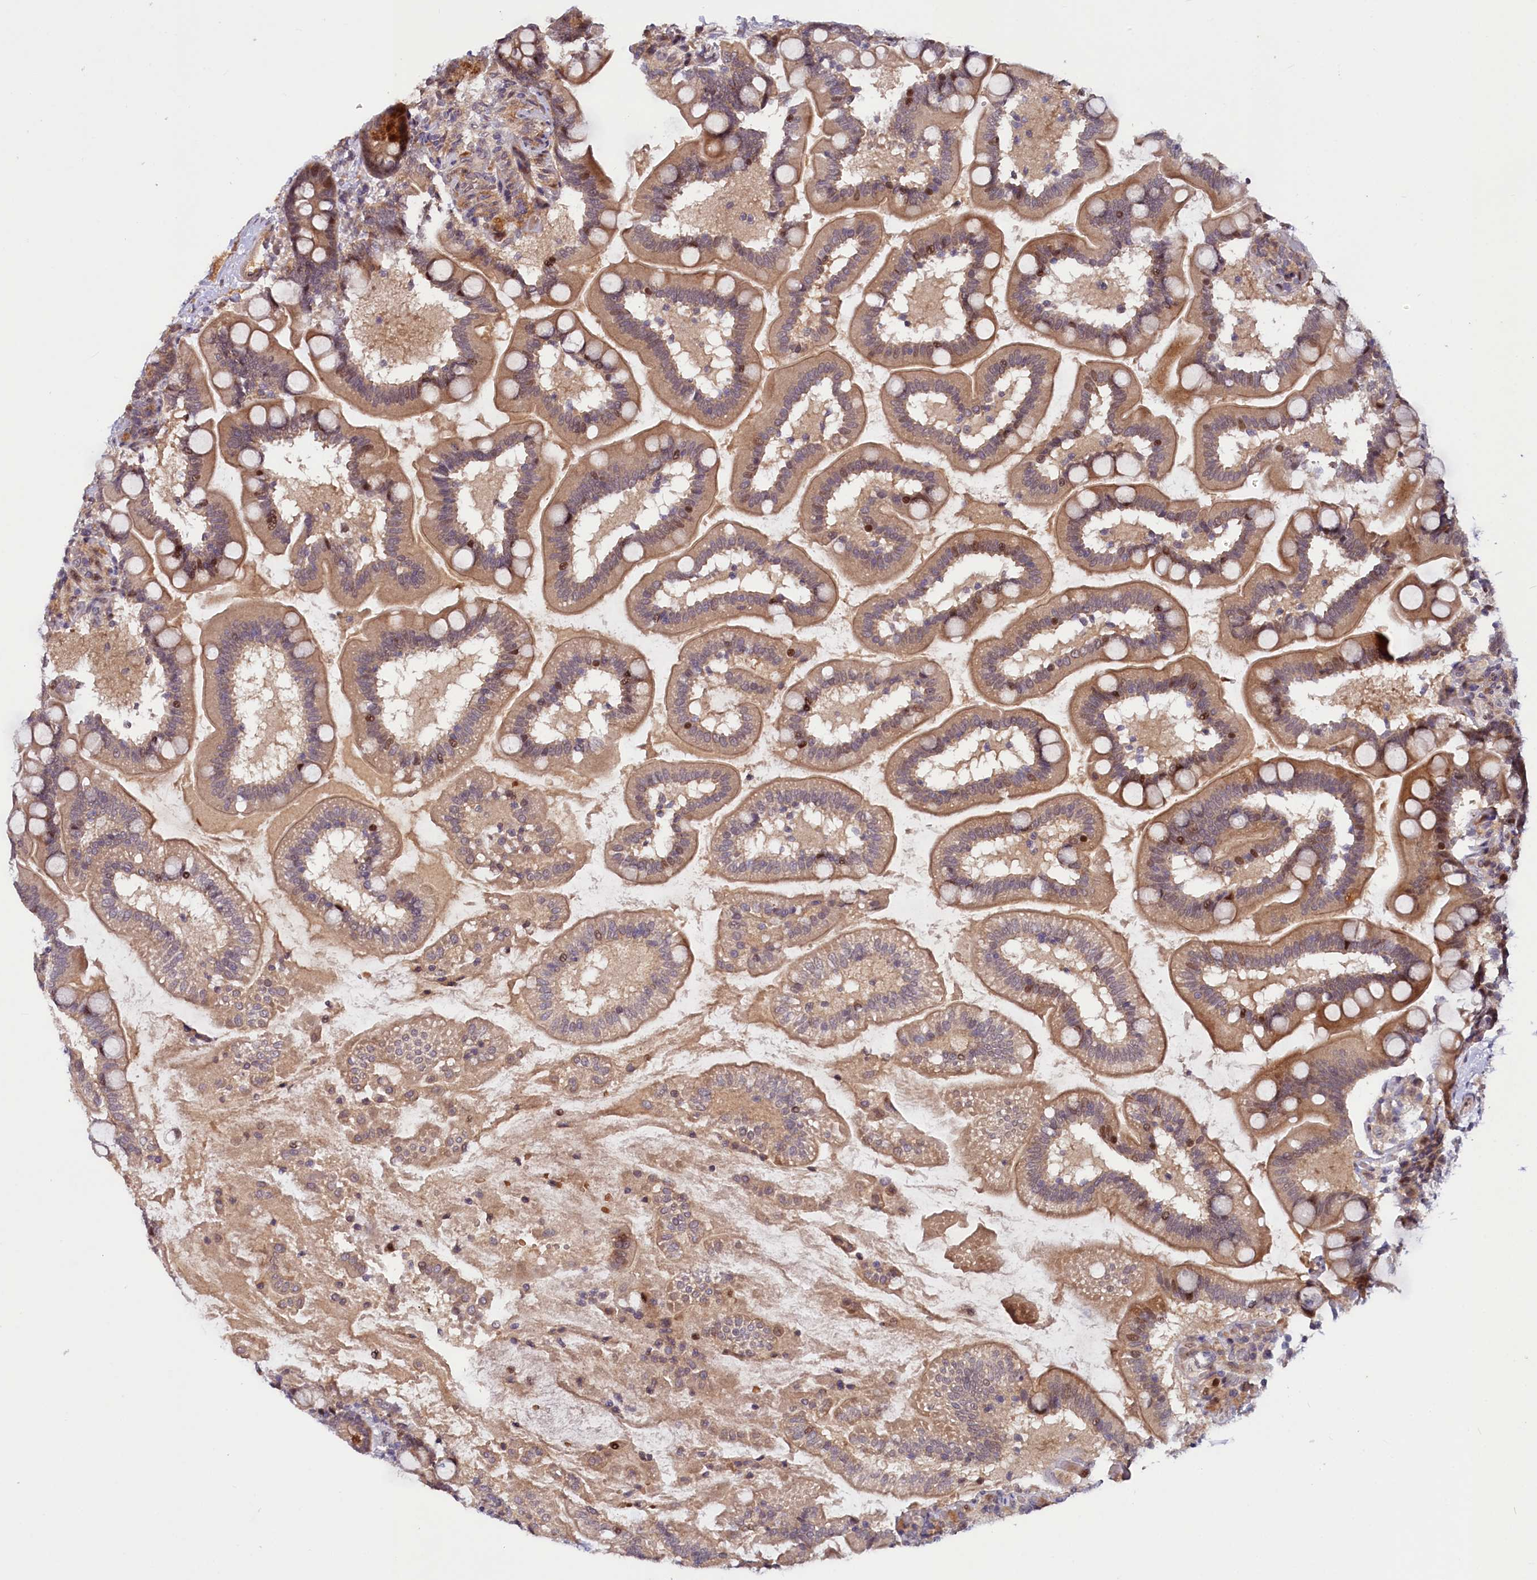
{"staining": {"intensity": "moderate", "quantity": ">75%", "location": "cytoplasmic/membranous,nuclear"}, "tissue": "small intestine", "cell_type": "Glandular cells", "image_type": "normal", "snomed": [{"axis": "morphology", "description": "Normal tissue, NOS"}, {"axis": "topography", "description": "Small intestine"}], "caption": "This is a micrograph of immunohistochemistry (IHC) staining of benign small intestine, which shows moderate staining in the cytoplasmic/membranous,nuclear of glandular cells.", "gene": "N4BP2L1", "patient": {"sex": "female", "age": 64}}